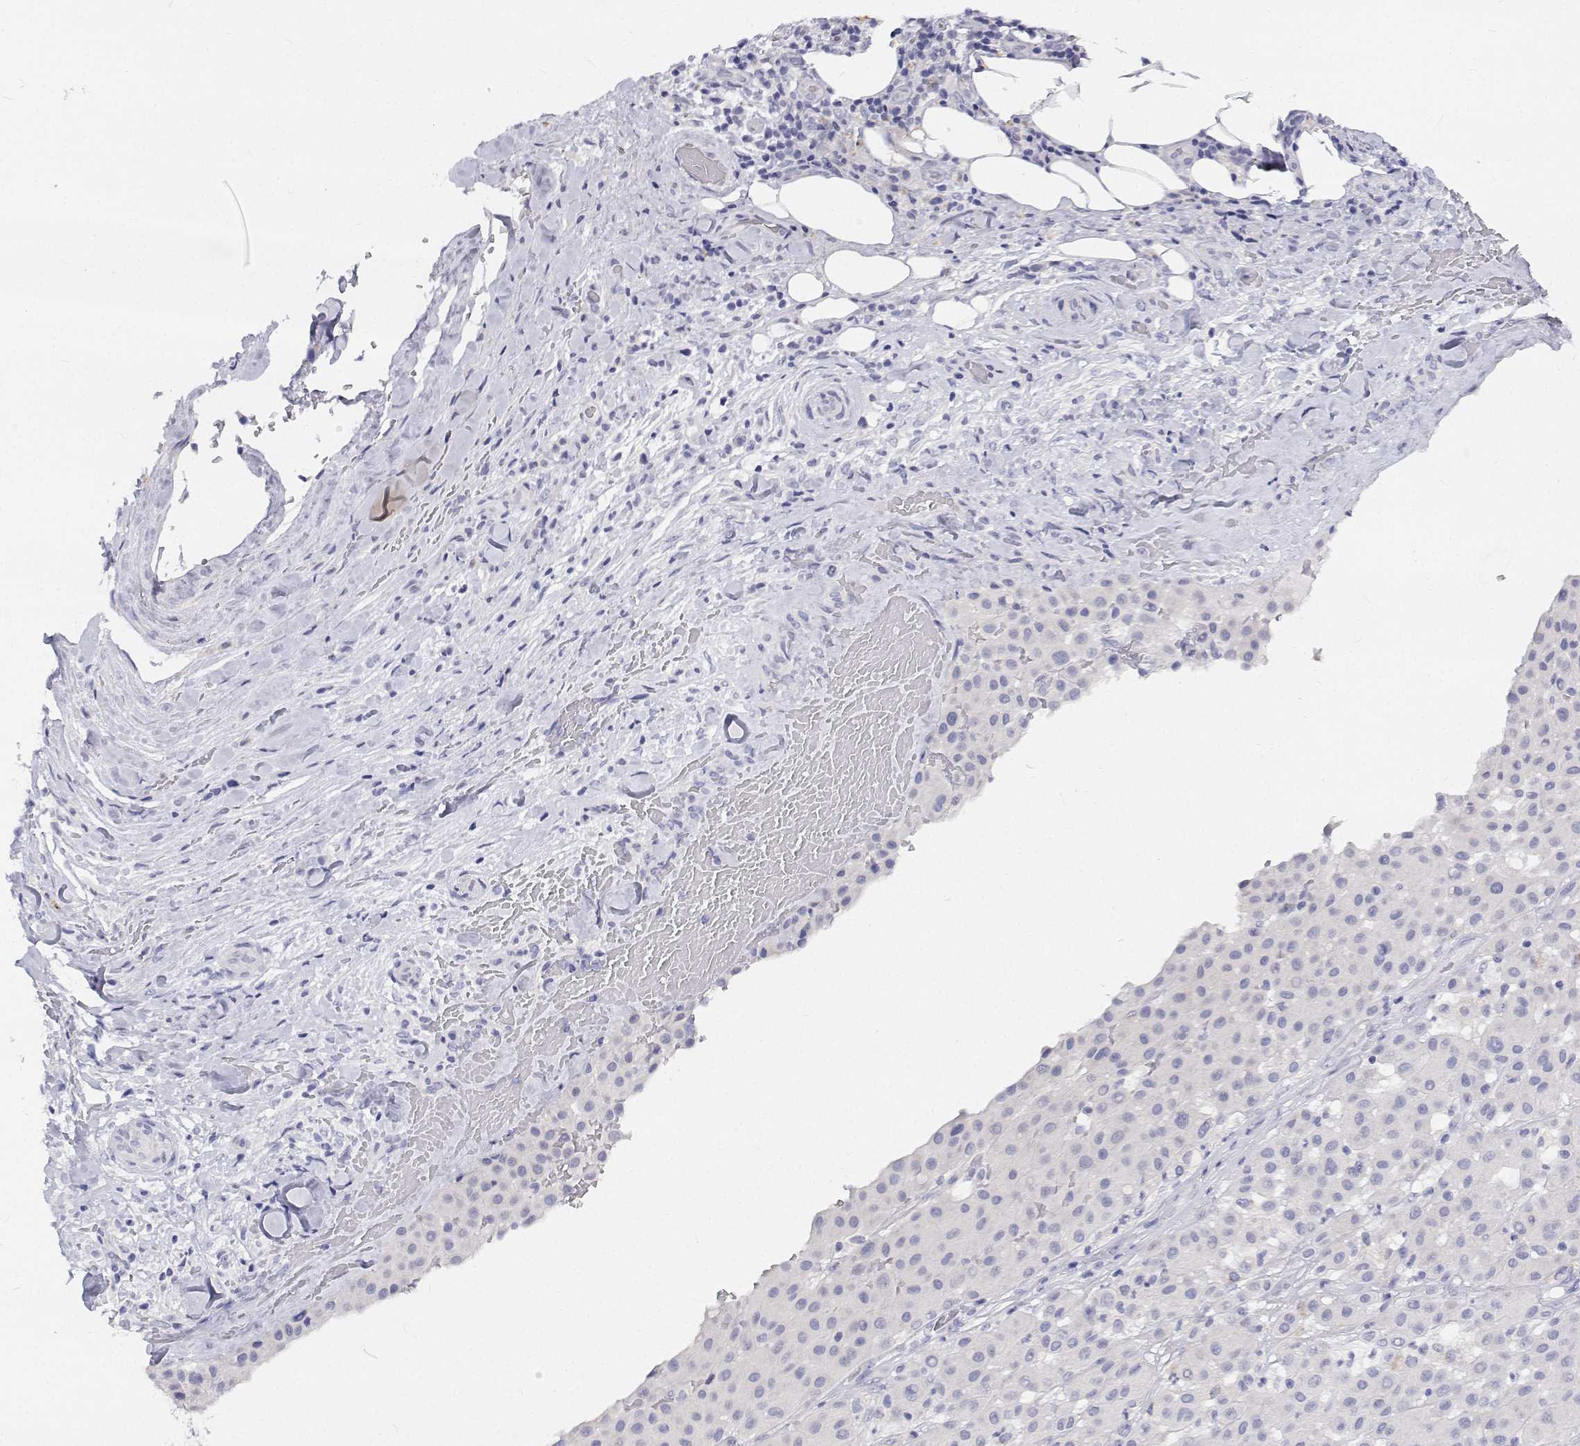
{"staining": {"intensity": "negative", "quantity": "none", "location": "none"}, "tissue": "melanoma", "cell_type": "Tumor cells", "image_type": "cancer", "snomed": [{"axis": "morphology", "description": "Malignant melanoma, Metastatic site"}, {"axis": "topography", "description": "Smooth muscle"}], "caption": "IHC of human melanoma shows no staining in tumor cells. (Stains: DAB IHC with hematoxylin counter stain, Microscopy: brightfield microscopy at high magnification).", "gene": "NCR2", "patient": {"sex": "male", "age": 41}}